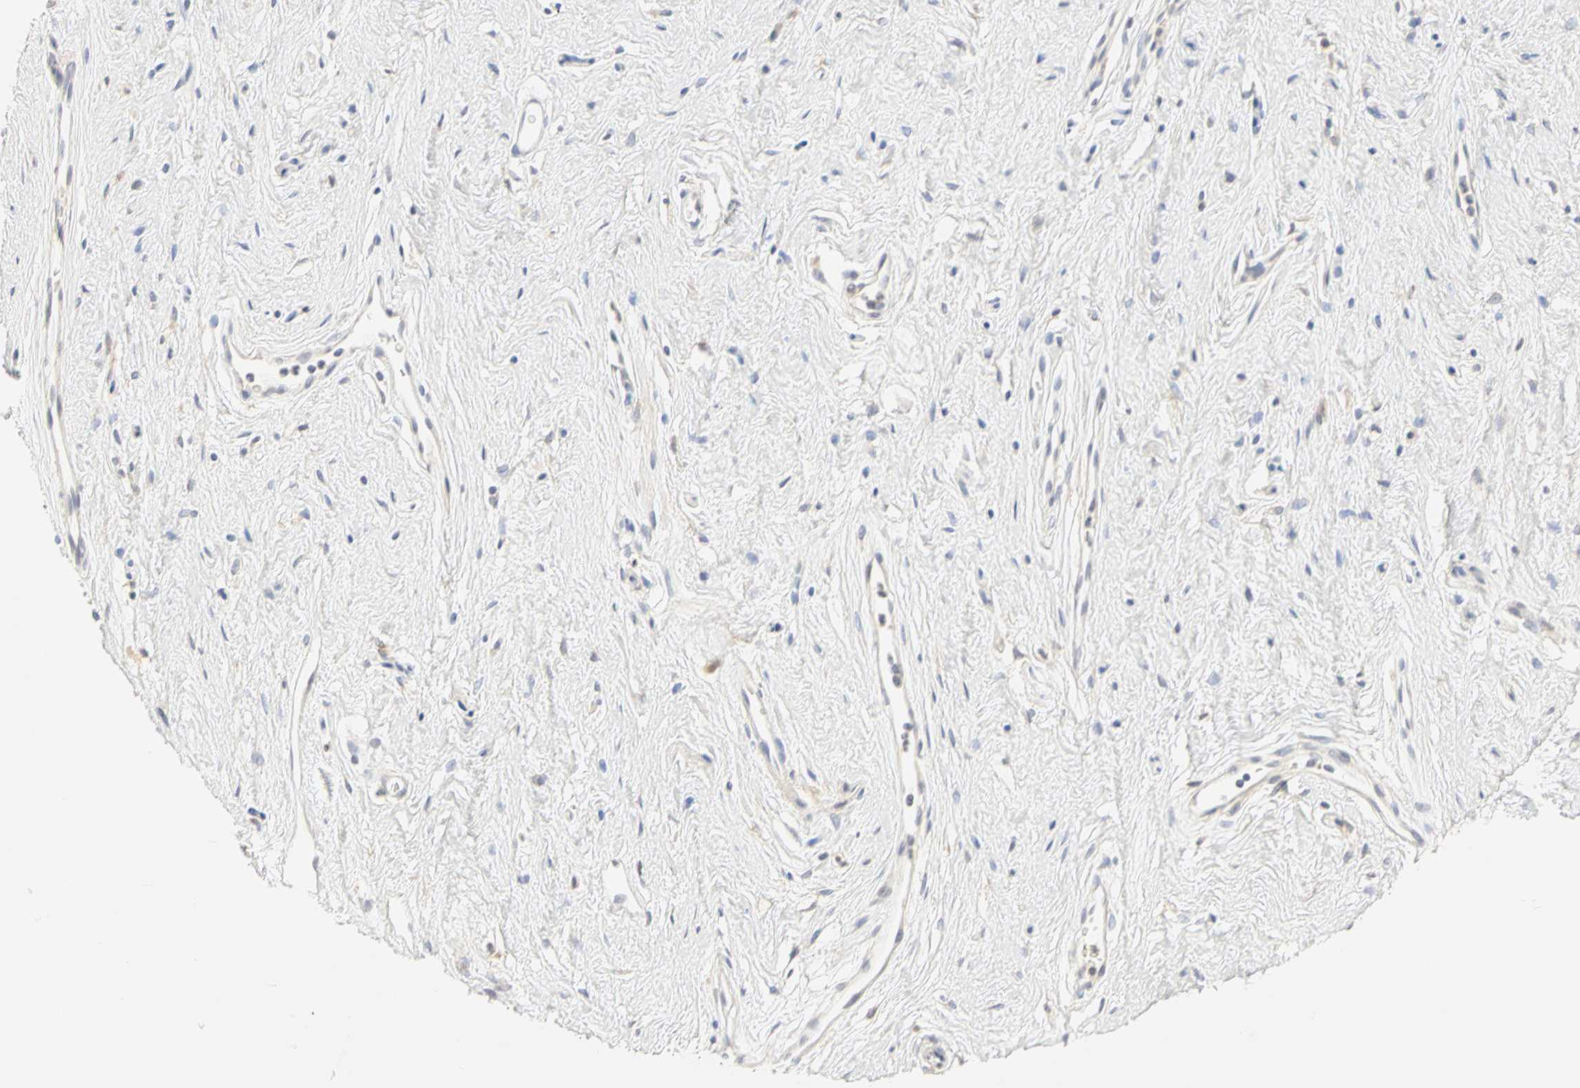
{"staining": {"intensity": "weak", "quantity": "25%-75%", "location": "cytoplasmic/membranous"}, "tissue": "vagina", "cell_type": "Squamous epithelial cells", "image_type": "normal", "snomed": [{"axis": "morphology", "description": "Normal tissue, NOS"}, {"axis": "topography", "description": "Vagina"}], "caption": "Immunohistochemical staining of unremarkable human vagina demonstrates low levels of weak cytoplasmic/membranous expression in approximately 25%-75% of squamous epithelial cells.", "gene": "GNRH2", "patient": {"sex": "female", "age": 44}}